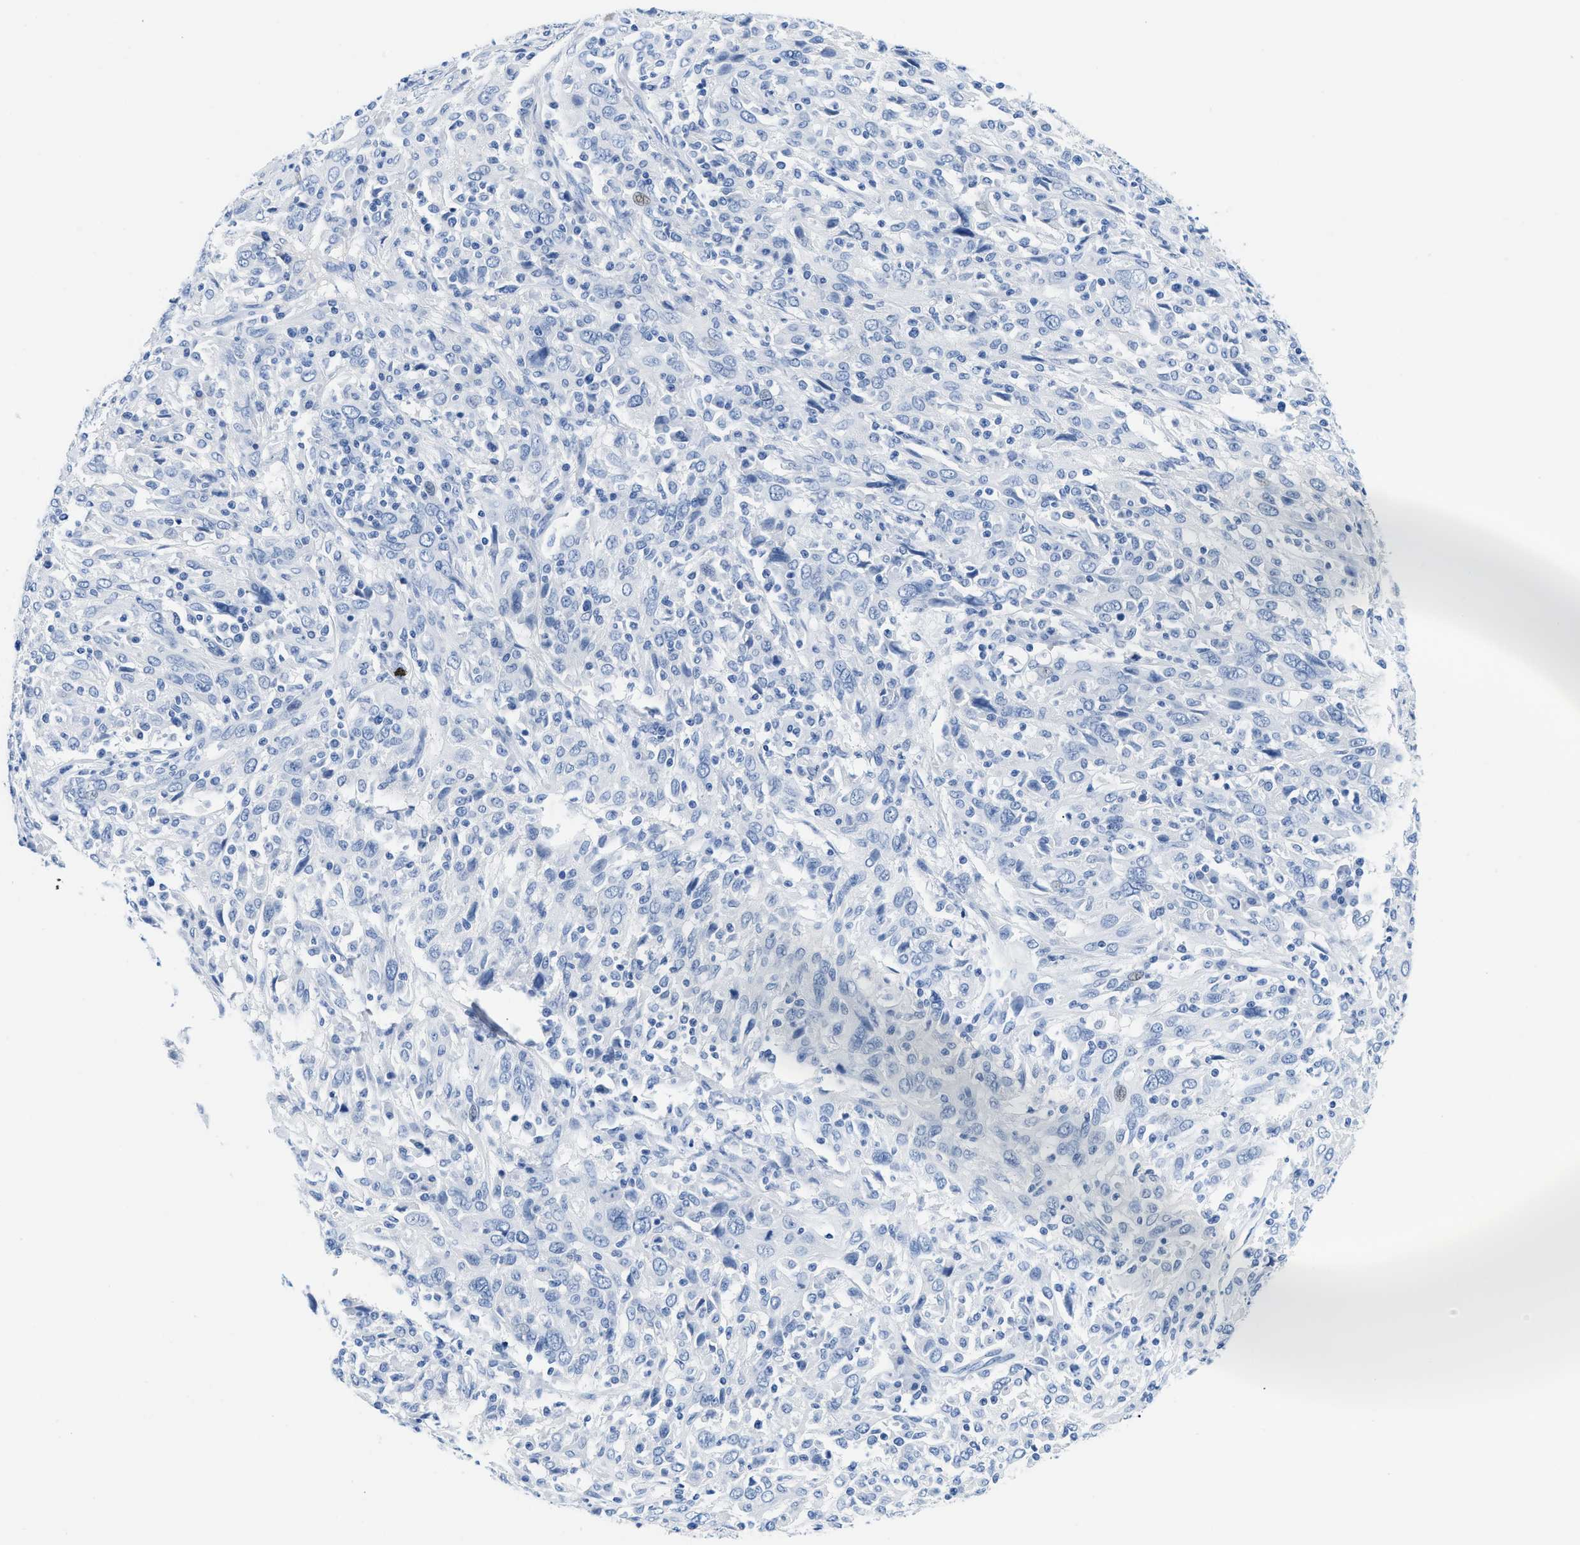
{"staining": {"intensity": "negative", "quantity": "none", "location": "none"}, "tissue": "cervical cancer", "cell_type": "Tumor cells", "image_type": "cancer", "snomed": [{"axis": "morphology", "description": "Squamous cell carcinoma, NOS"}, {"axis": "topography", "description": "Cervix"}], "caption": "A histopathology image of cervical squamous cell carcinoma stained for a protein exhibits no brown staining in tumor cells.", "gene": "GSN", "patient": {"sex": "female", "age": 46}}